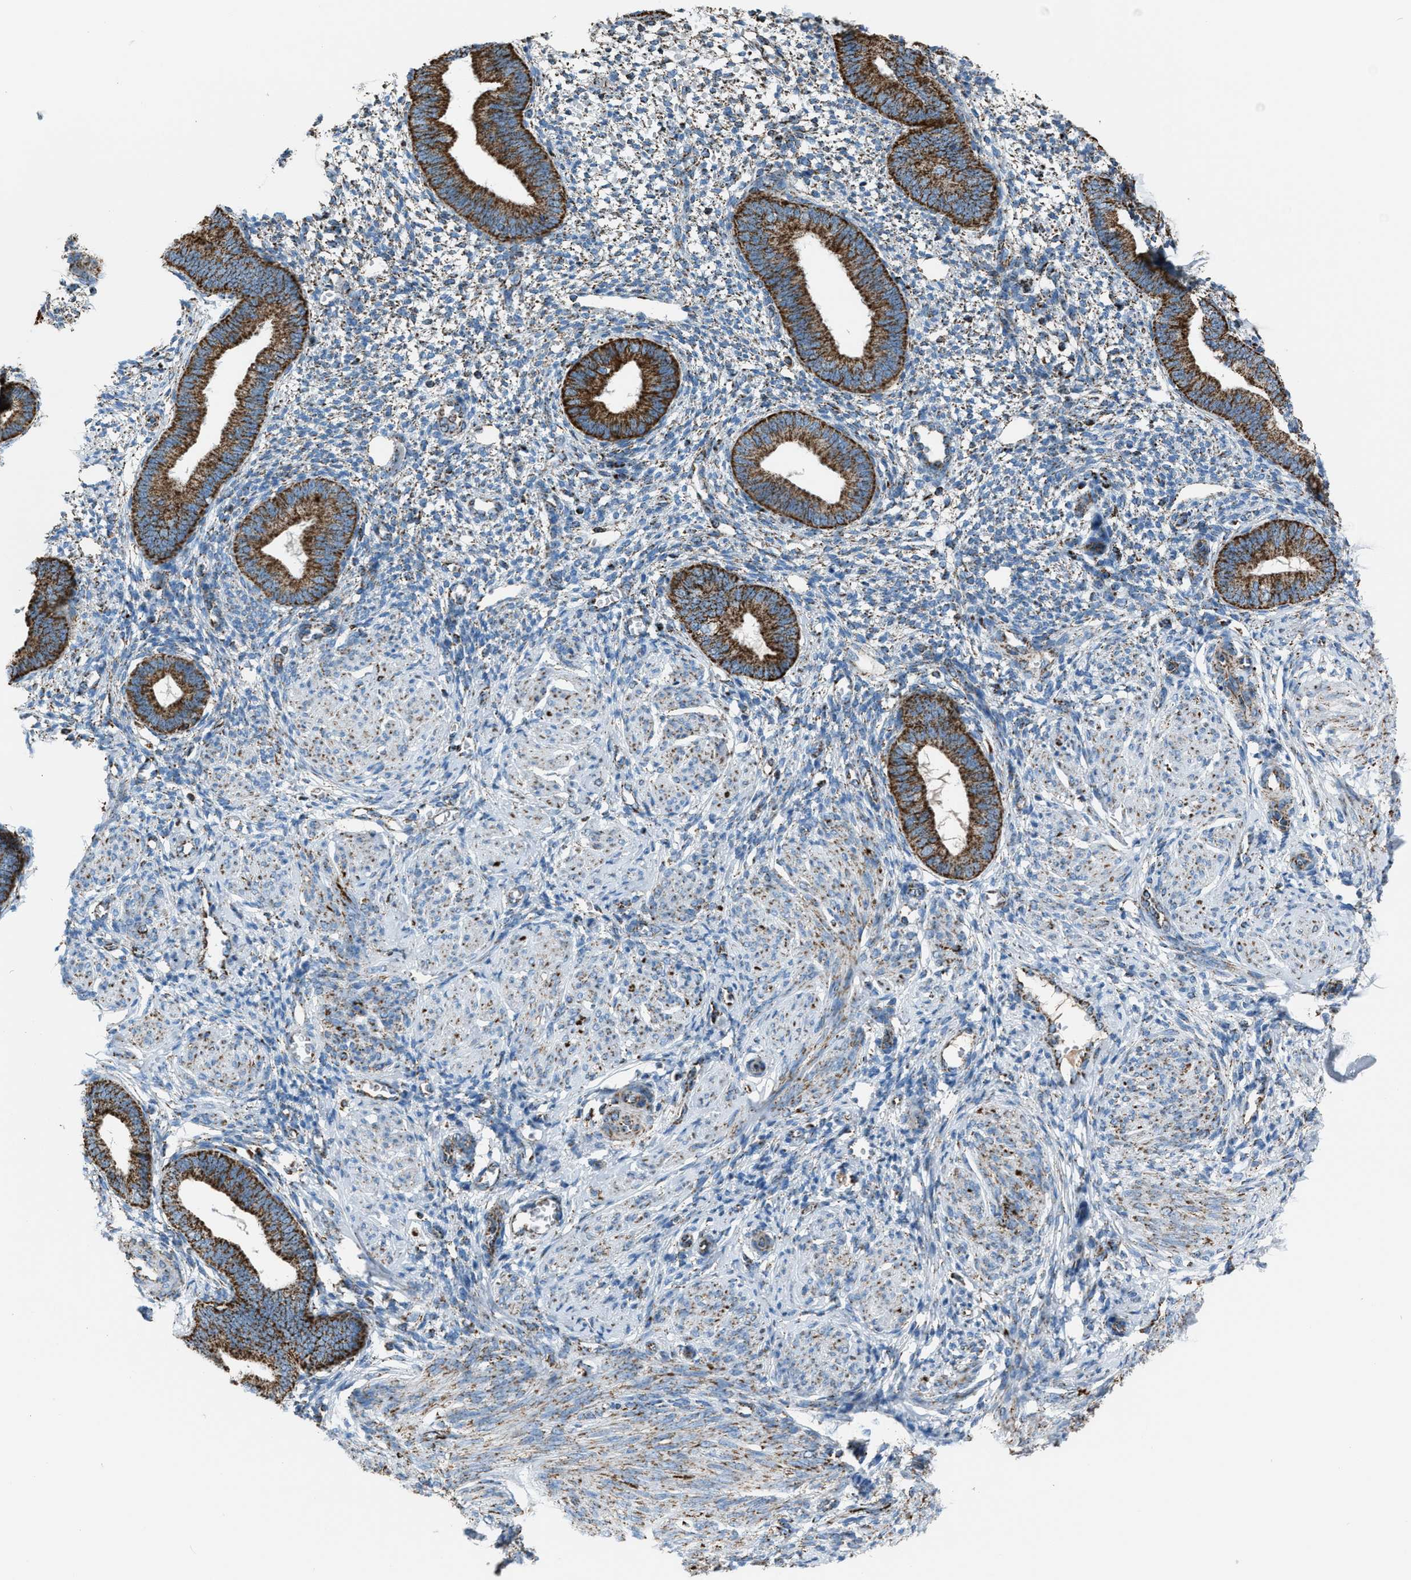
{"staining": {"intensity": "moderate", "quantity": "25%-75%", "location": "cytoplasmic/membranous"}, "tissue": "endometrium", "cell_type": "Cells in endometrial stroma", "image_type": "normal", "snomed": [{"axis": "morphology", "description": "Normal tissue, NOS"}, {"axis": "topography", "description": "Endometrium"}], "caption": "Immunohistochemistry of normal human endometrium shows medium levels of moderate cytoplasmic/membranous expression in approximately 25%-75% of cells in endometrial stroma.", "gene": "MDH2", "patient": {"sex": "female", "age": 46}}